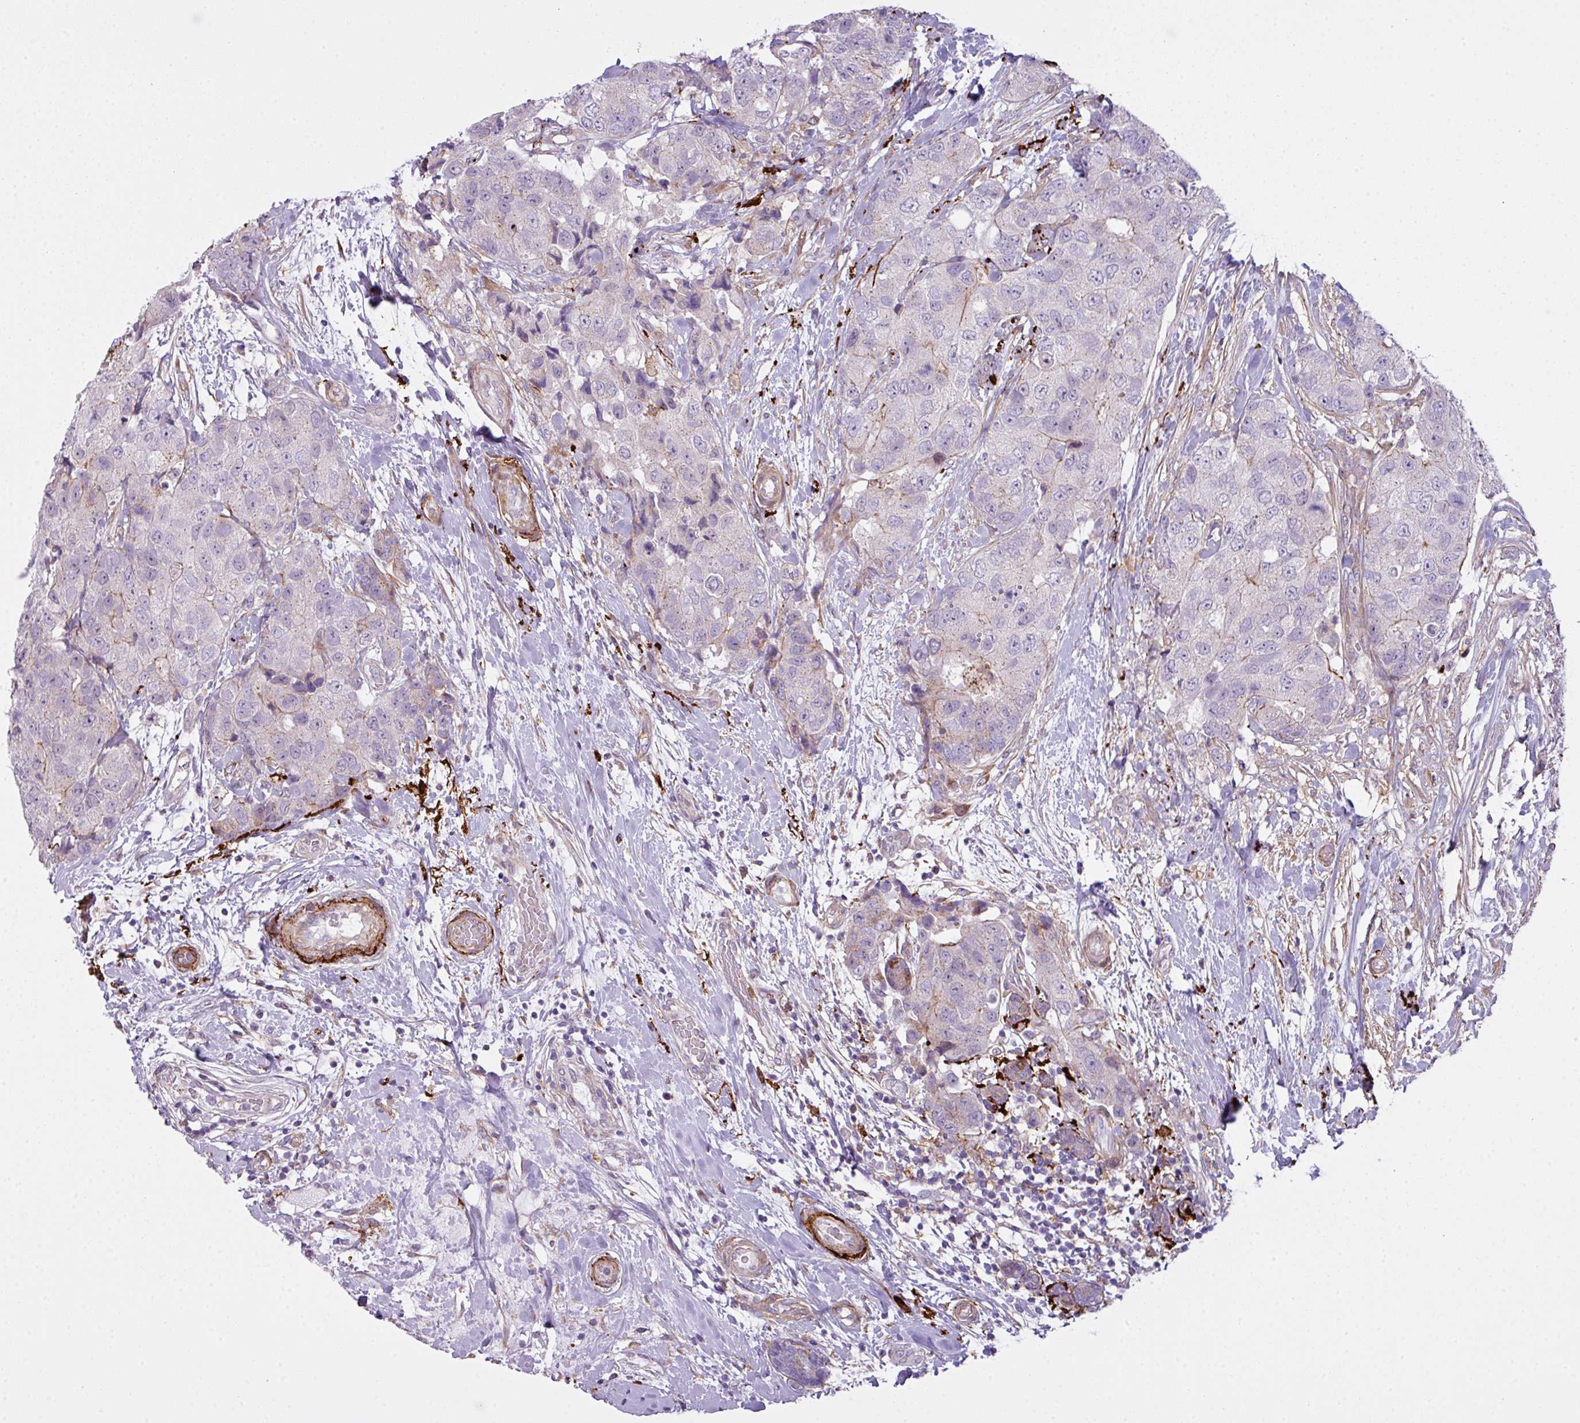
{"staining": {"intensity": "negative", "quantity": "none", "location": "none"}, "tissue": "breast cancer", "cell_type": "Tumor cells", "image_type": "cancer", "snomed": [{"axis": "morphology", "description": "Duct carcinoma"}, {"axis": "topography", "description": "Breast"}], "caption": "An immunohistochemistry (IHC) photomicrograph of intraductal carcinoma (breast) is shown. There is no staining in tumor cells of intraductal carcinoma (breast).", "gene": "COL8A1", "patient": {"sex": "female", "age": 62}}